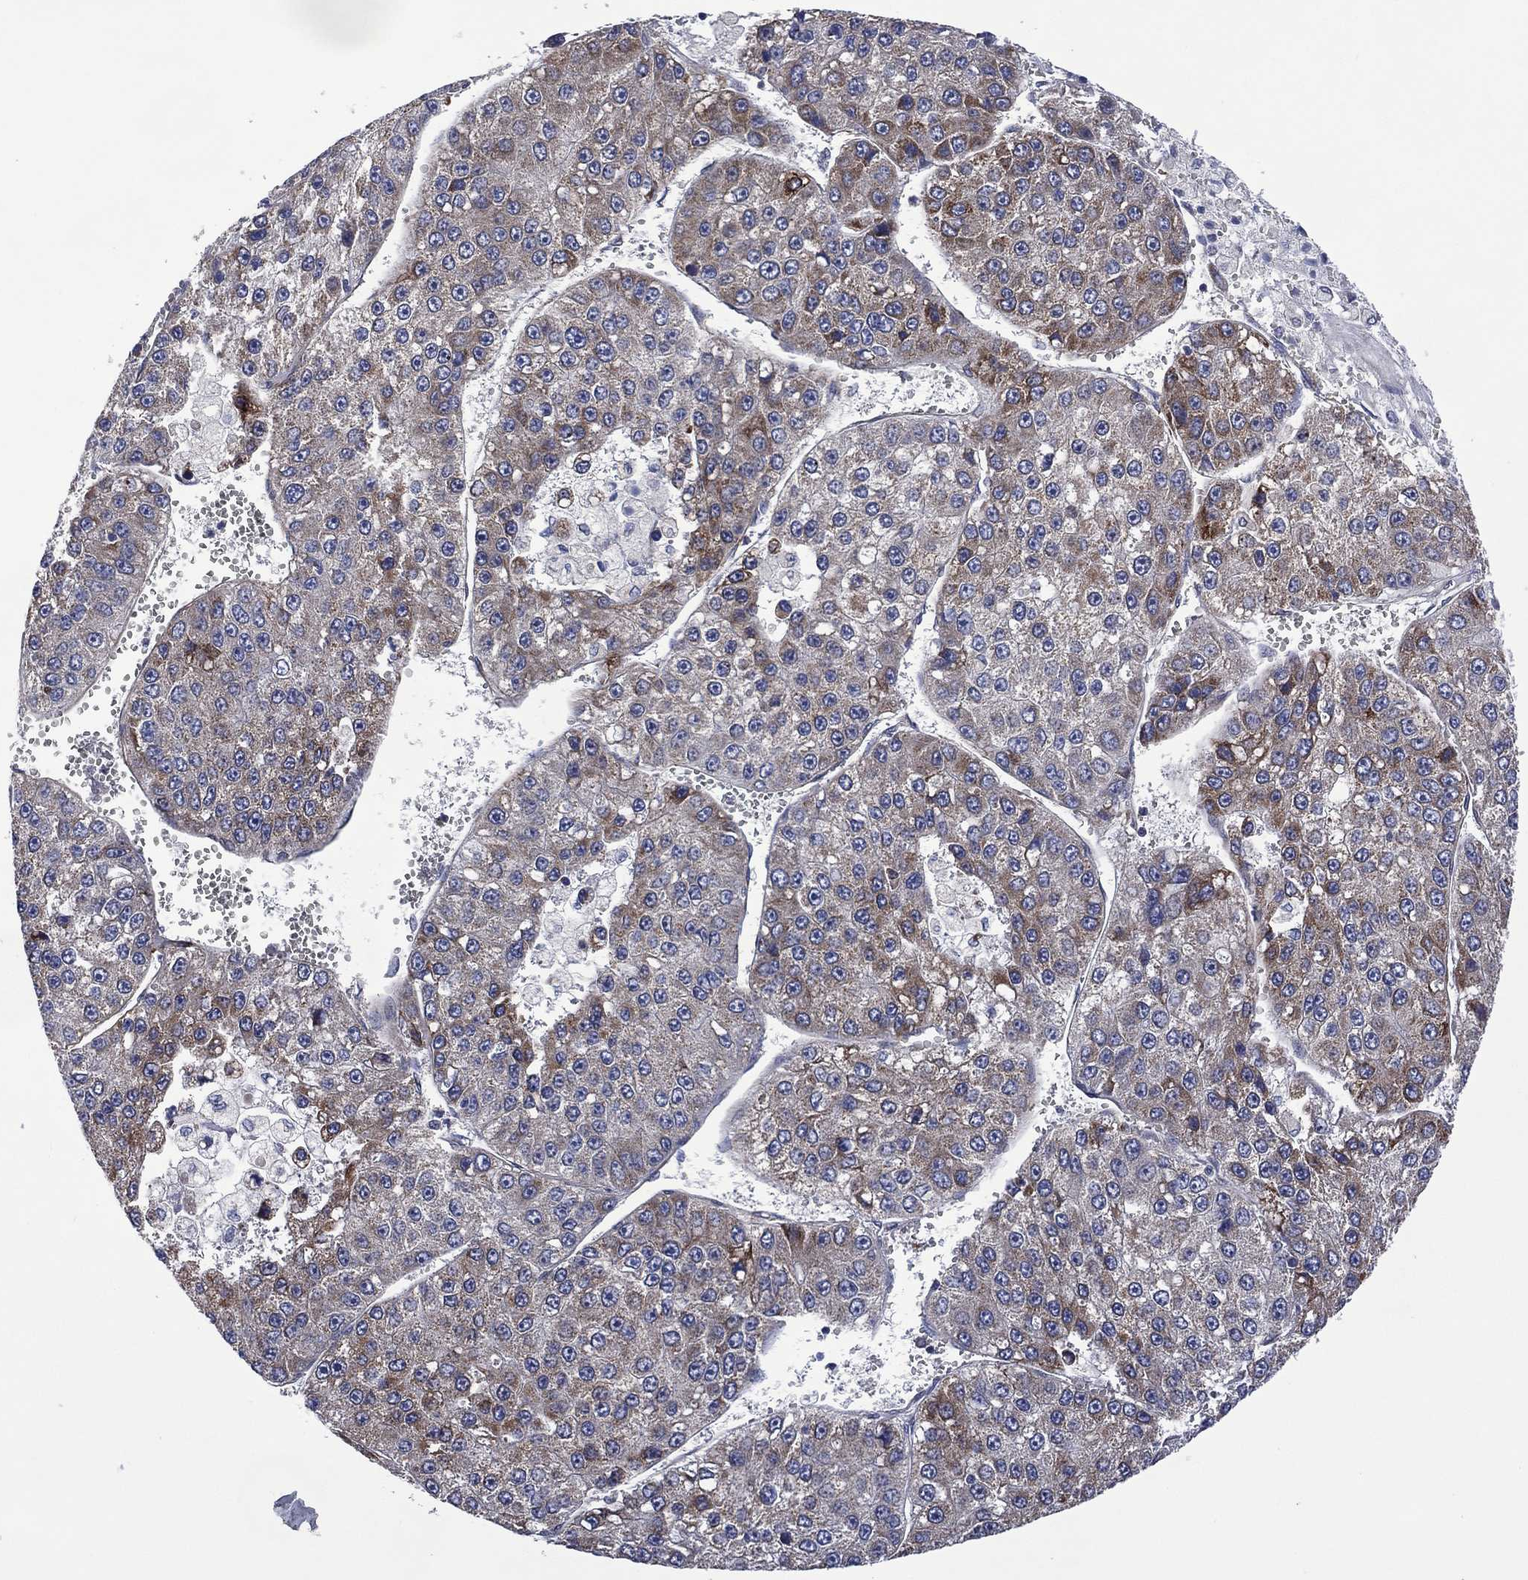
{"staining": {"intensity": "moderate", "quantity": "<25%", "location": "cytoplasmic/membranous"}, "tissue": "liver cancer", "cell_type": "Tumor cells", "image_type": "cancer", "snomed": [{"axis": "morphology", "description": "Carcinoma, Hepatocellular, NOS"}, {"axis": "topography", "description": "Liver"}], "caption": "Approximately <25% of tumor cells in liver cancer (hepatocellular carcinoma) reveal moderate cytoplasmic/membranous protein expression as visualized by brown immunohistochemical staining.", "gene": "HTD2", "patient": {"sex": "female", "age": 73}}